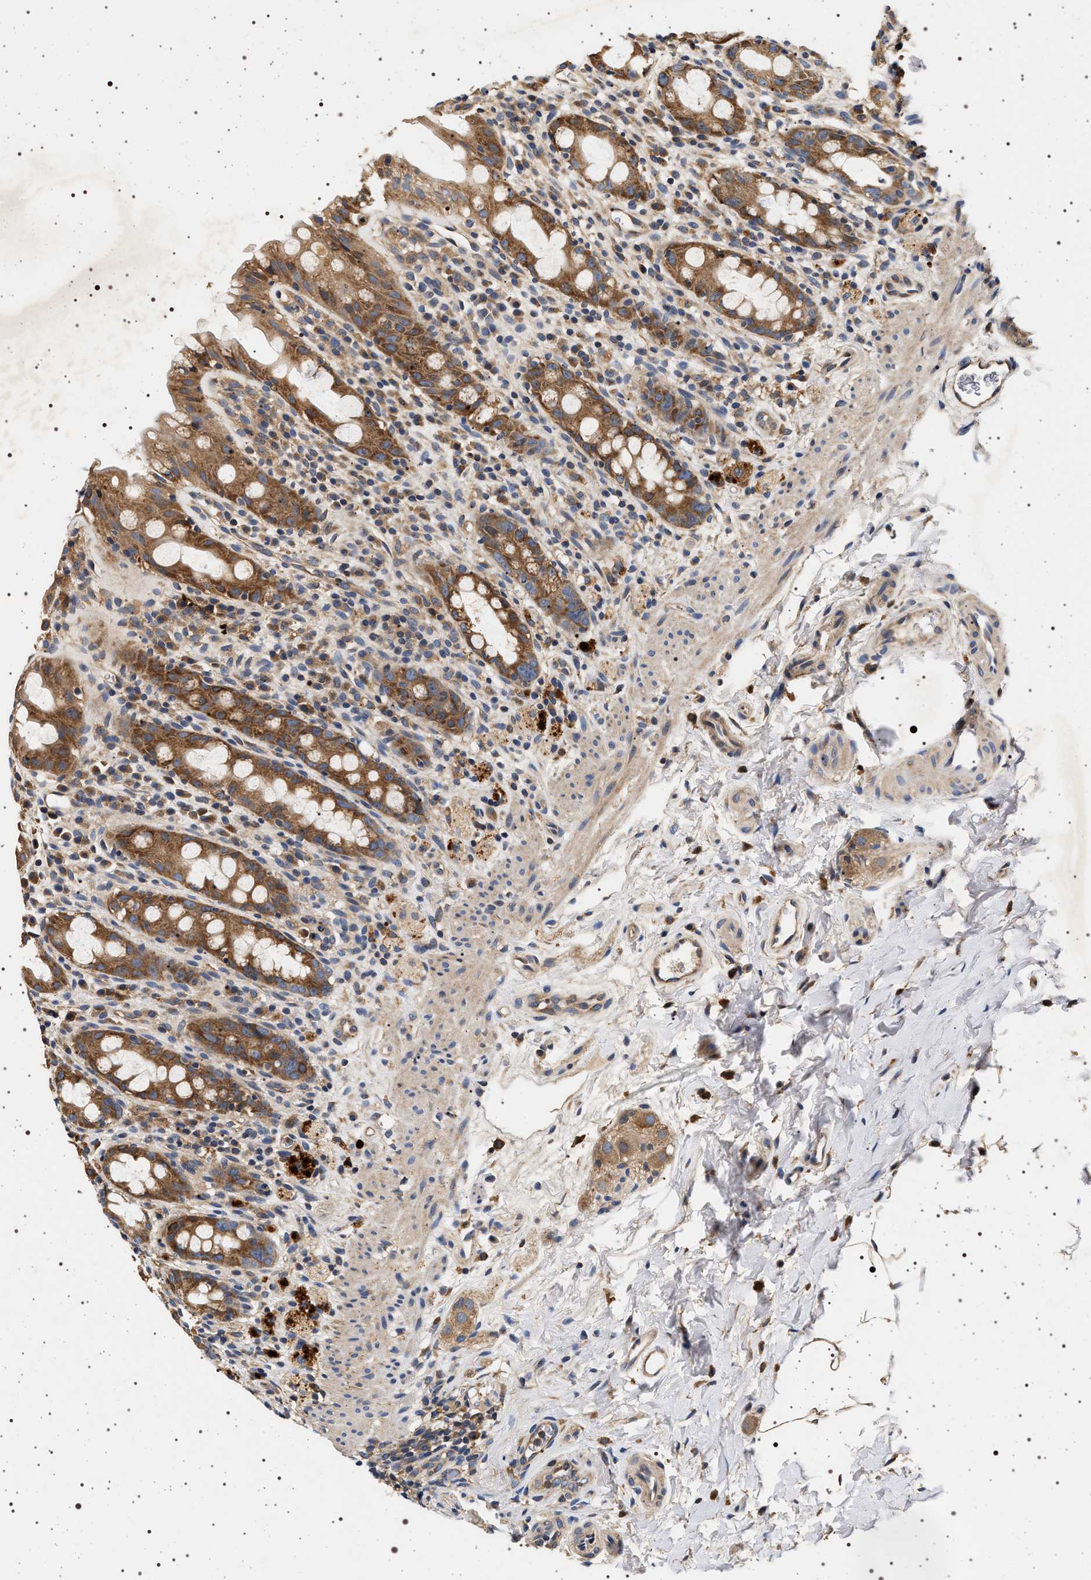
{"staining": {"intensity": "moderate", "quantity": ">75%", "location": "cytoplasmic/membranous"}, "tissue": "rectum", "cell_type": "Glandular cells", "image_type": "normal", "snomed": [{"axis": "morphology", "description": "Normal tissue, NOS"}, {"axis": "topography", "description": "Rectum"}], "caption": "Moderate cytoplasmic/membranous positivity is identified in about >75% of glandular cells in benign rectum. The staining is performed using DAB brown chromogen to label protein expression. The nuclei are counter-stained blue using hematoxylin.", "gene": "DCBLD2", "patient": {"sex": "male", "age": 44}}